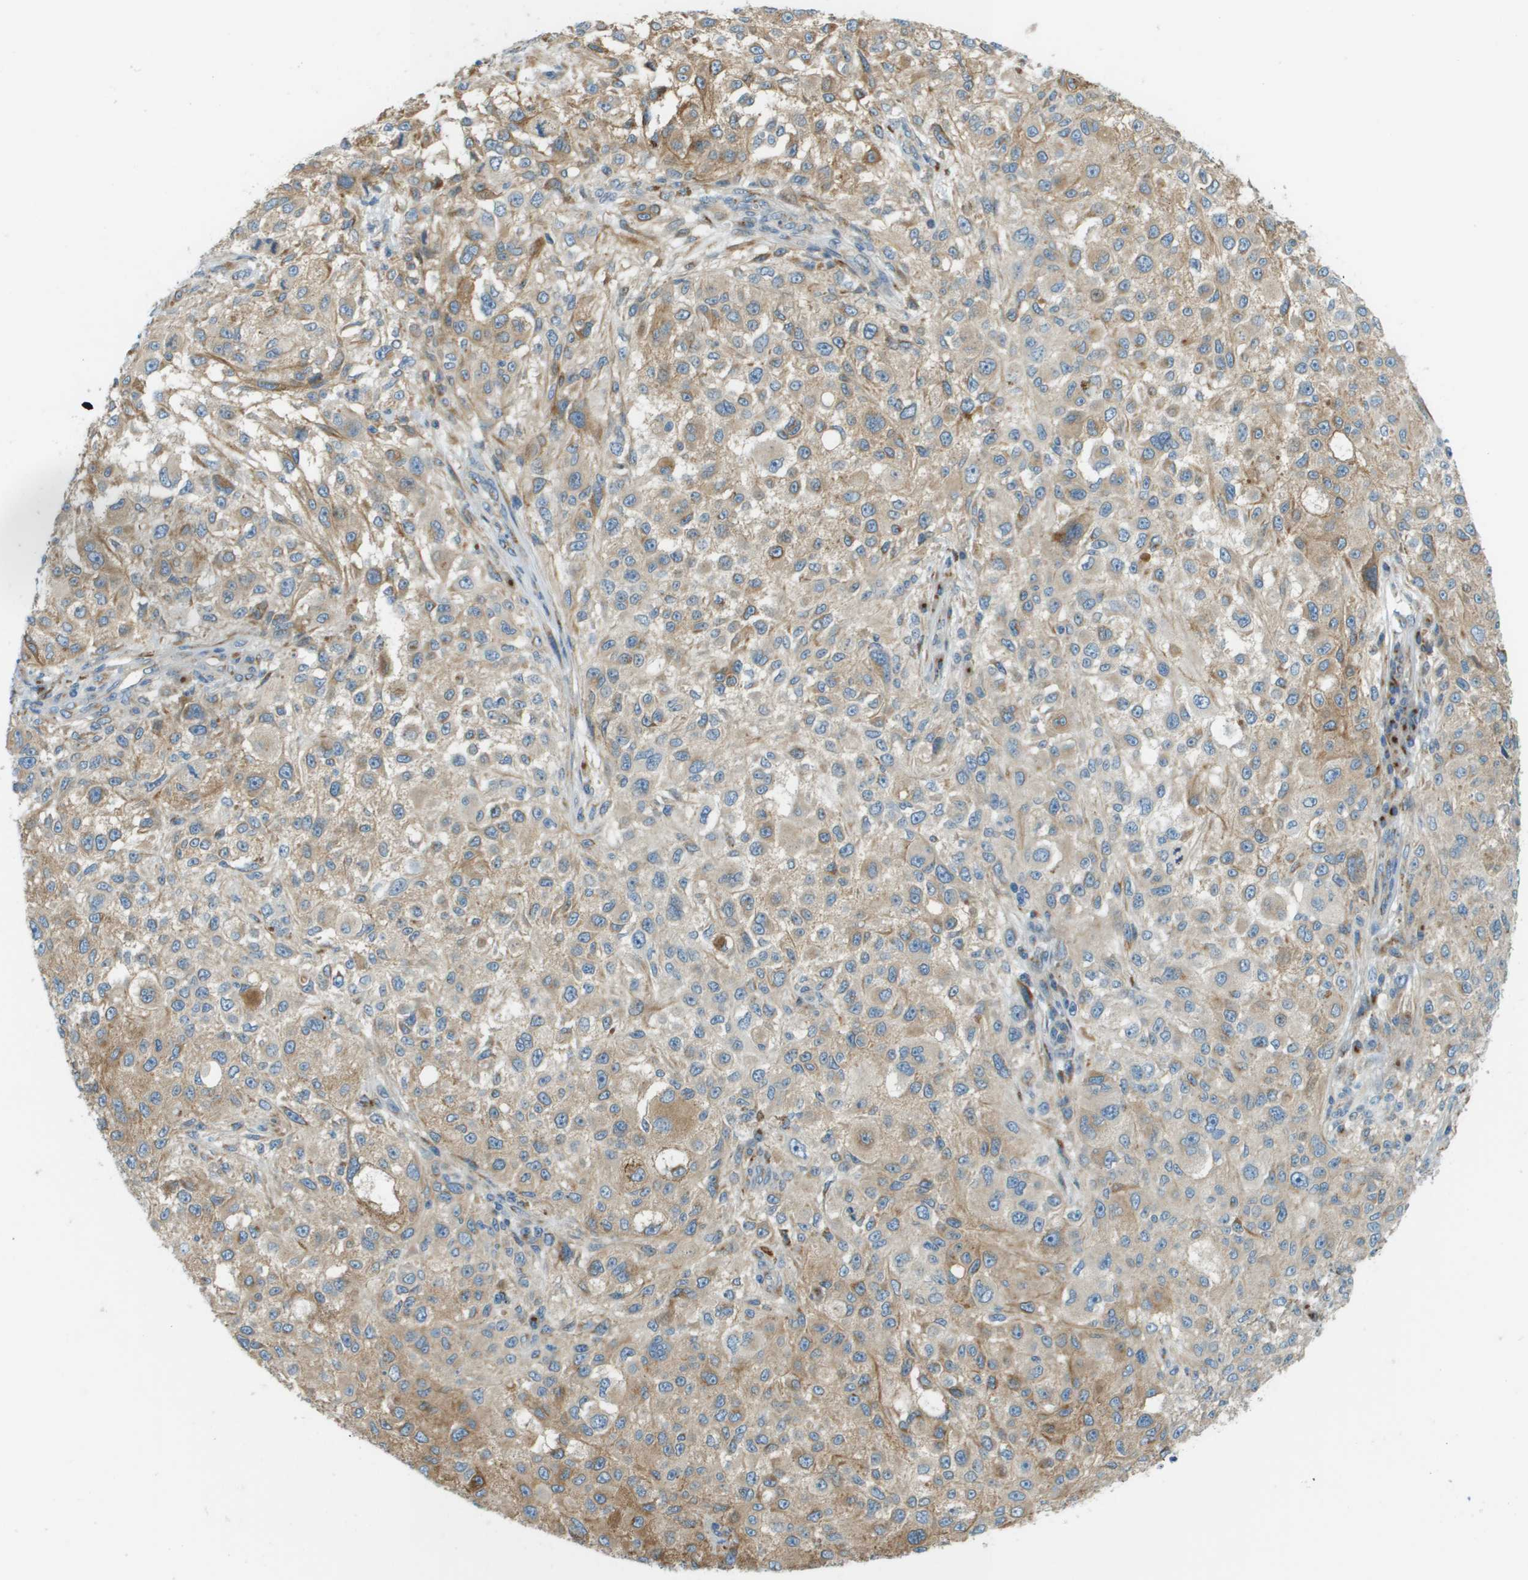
{"staining": {"intensity": "moderate", "quantity": ">75%", "location": "cytoplasmic/membranous"}, "tissue": "melanoma", "cell_type": "Tumor cells", "image_type": "cancer", "snomed": [{"axis": "morphology", "description": "Necrosis, NOS"}, {"axis": "morphology", "description": "Malignant melanoma, NOS"}, {"axis": "topography", "description": "Skin"}], "caption": "Human melanoma stained with a protein marker reveals moderate staining in tumor cells.", "gene": "ACBD3", "patient": {"sex": "female", "age": 87}}